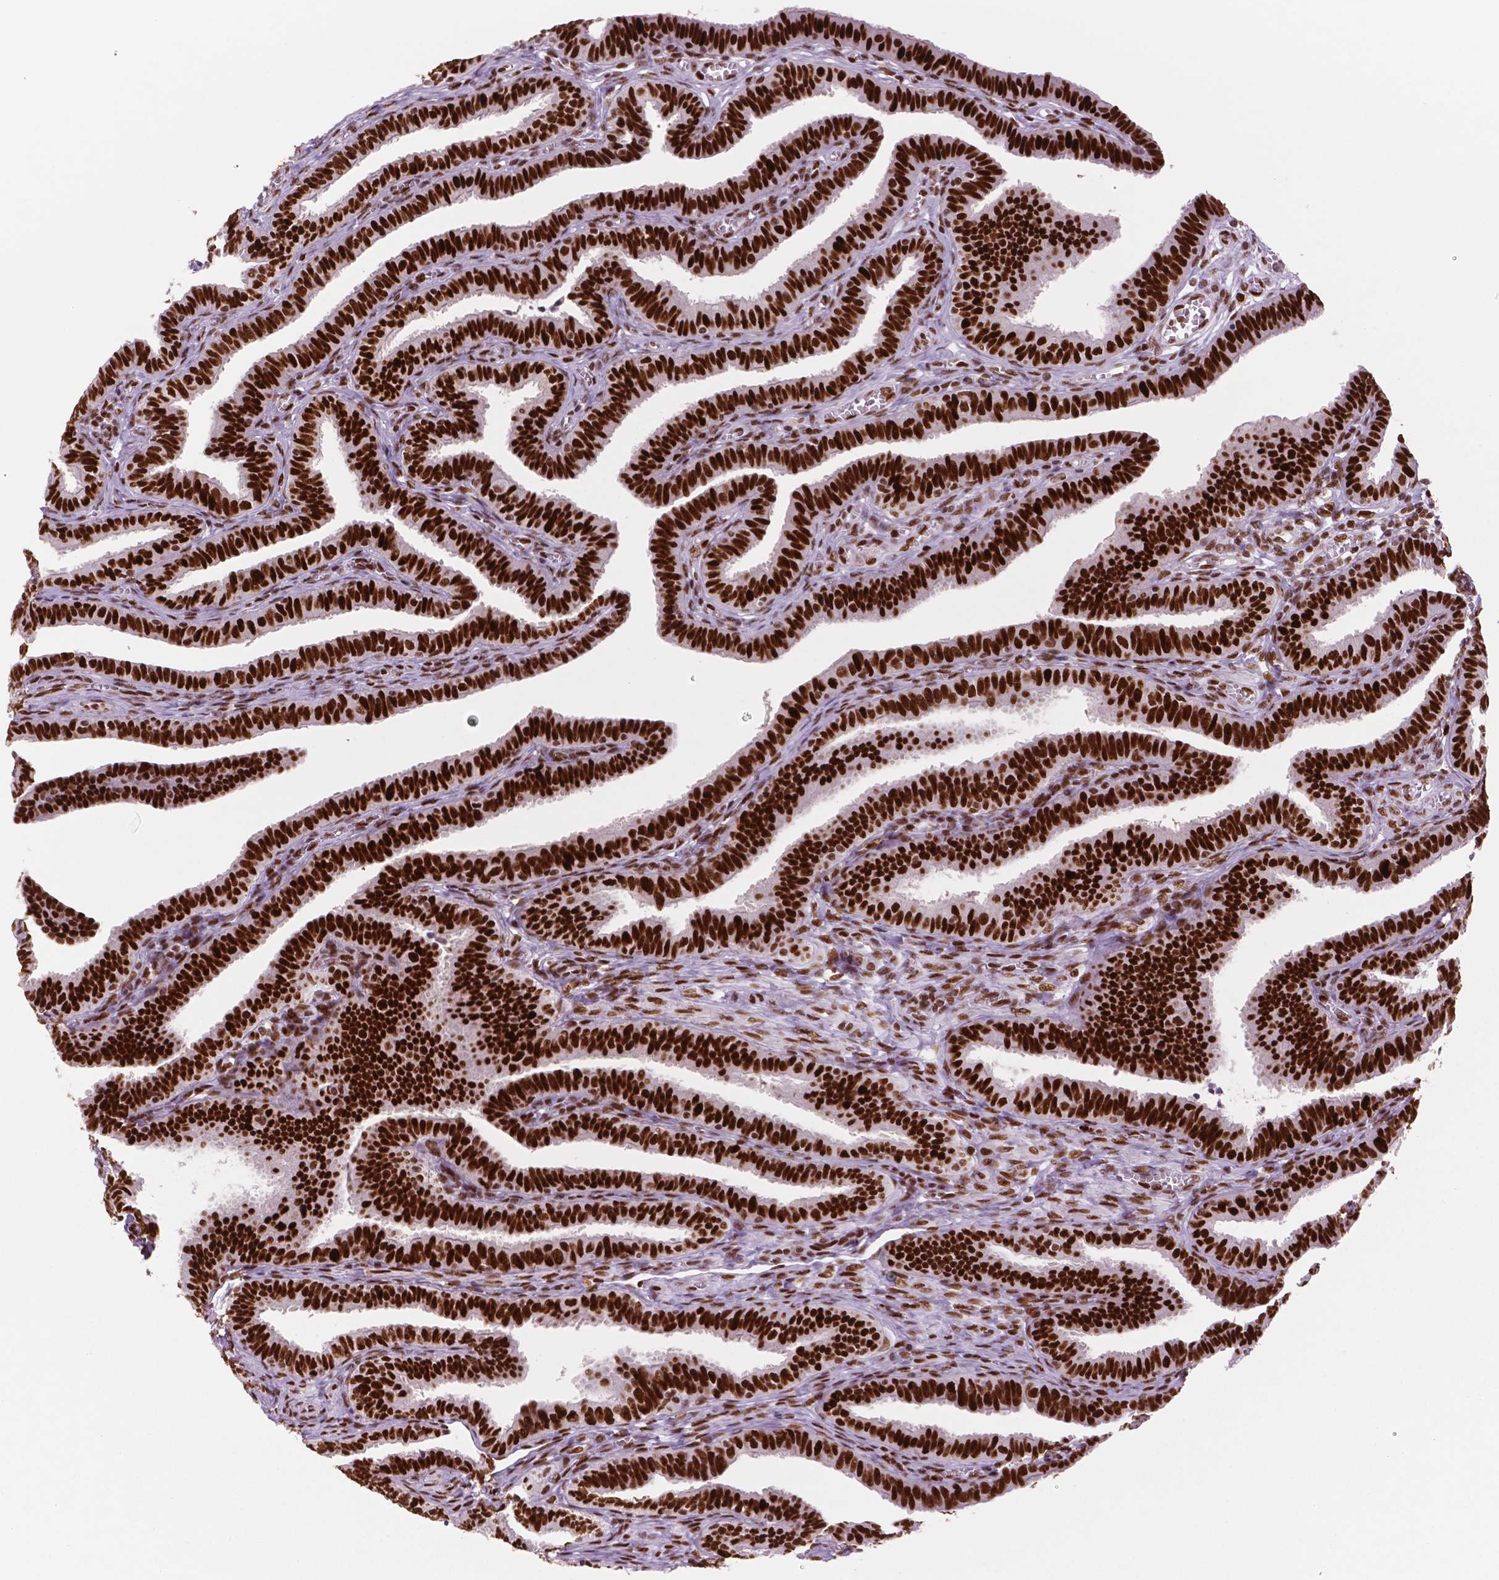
{"staining": {"intensity": "strong", "quantity": ">75%", "location": "nuclear"}, "tissue": "fallopian tube", "cell_type": "Glandular cells", "image_type": "normal", "snomed": [{"axis": "morphology", "description": "Normal tissue, NOS"}, {"axis": "topography", "description": "Fallopian tube"}], "caption": "Strong nuclear positivity is present in about >75% of glandular cells in unremarkable fallopian tube. The protein of interest is stained brown, and the nuclei are stained in blue (DAB IHC with brightfield microscopy, high magnification).", "gene": "MSH6", "patient": {"sex": "female", "age": 25}}